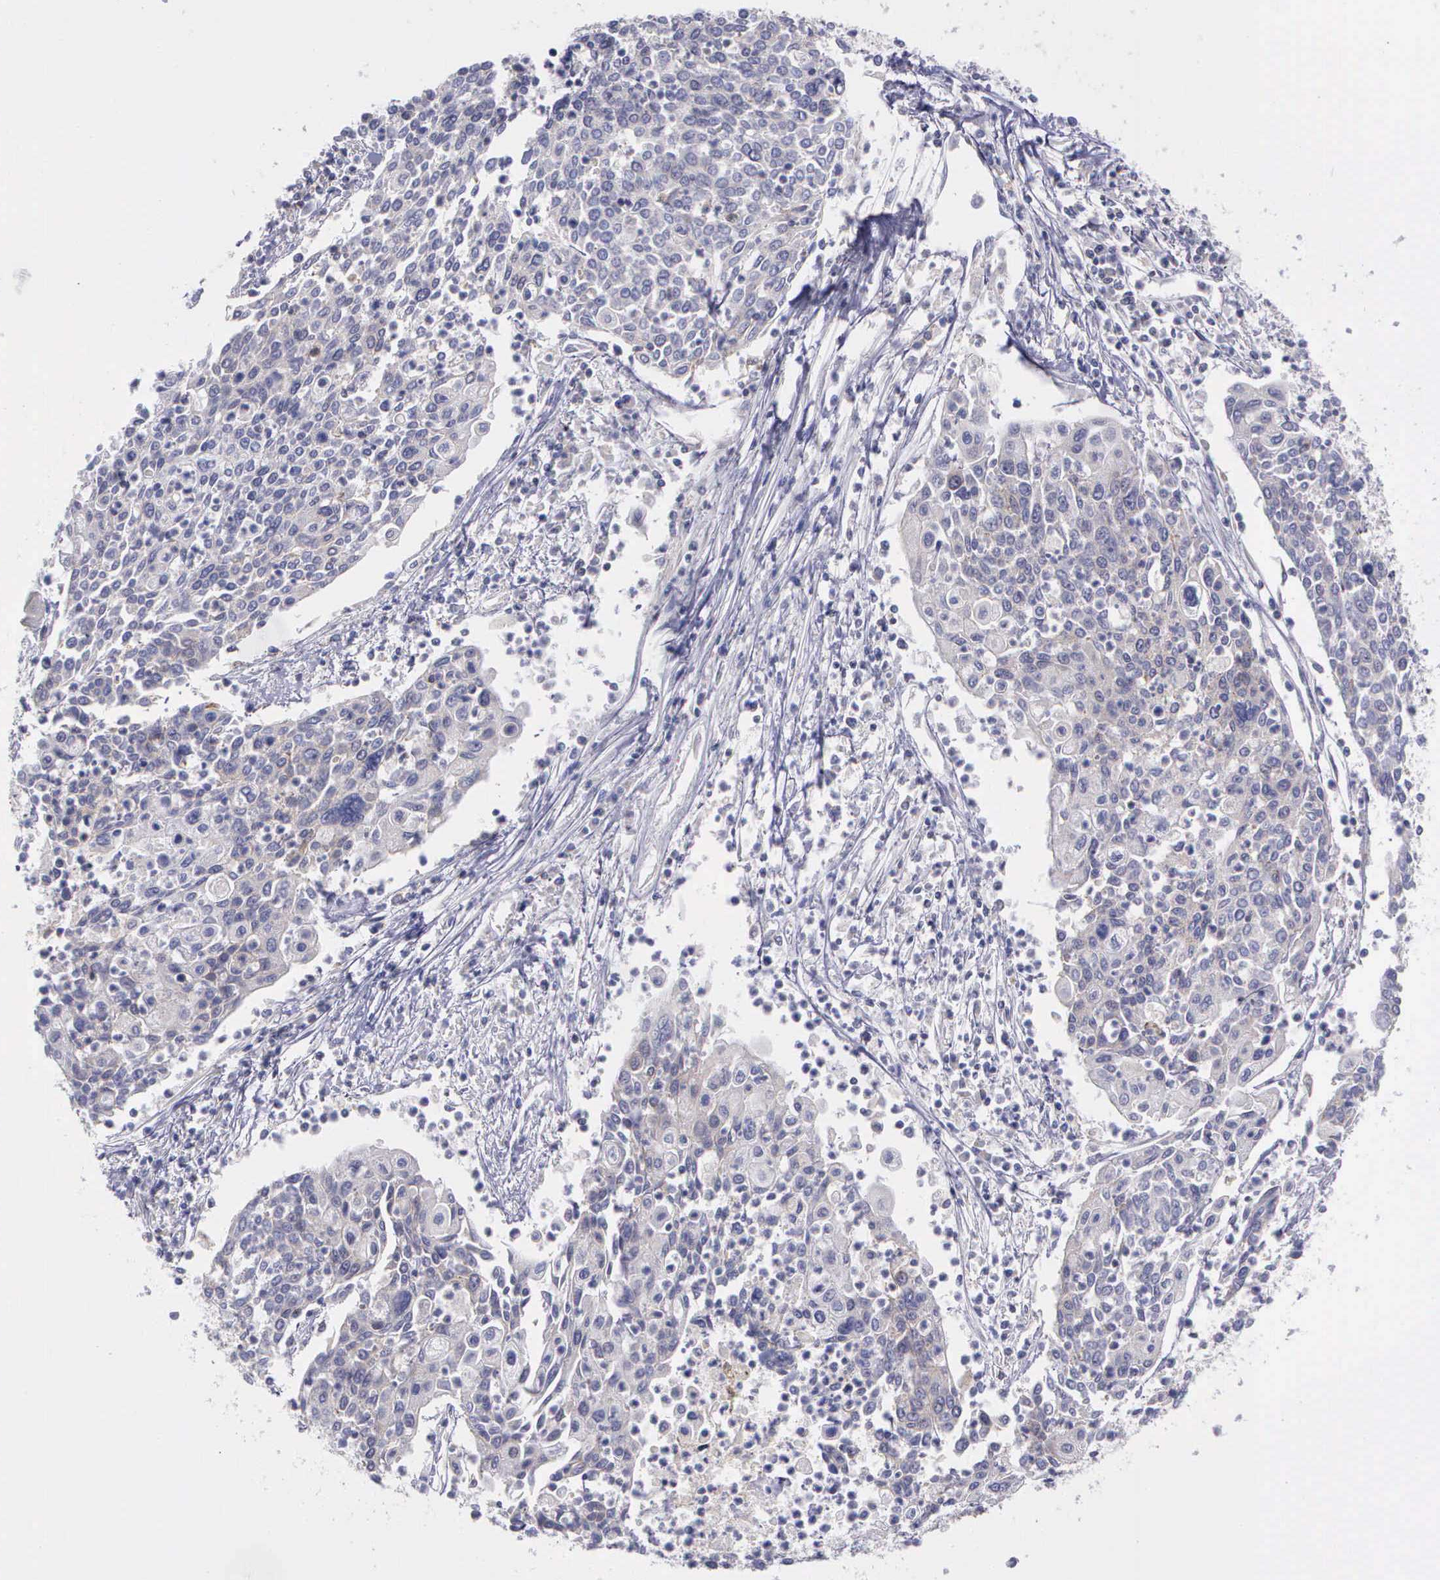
{"staining": {"intensity": "negative", "quantity": "none", "location": "none"}, "tissue": "cervical cancer", "cell_type": "Tumor cells", "image_type": "cancer", "snomed": [{"axis": "morphology", "description": "Squamous cell carcinoma, NOS"}, {"axis": "topography", "description": "Cervix"}], "caption": "Image shows no significant protein positivity in tumor cells of squamous cell carcinoma (cervical).", "gene": "MICAL3", "patient": {"sex": "female", "age": 40}}